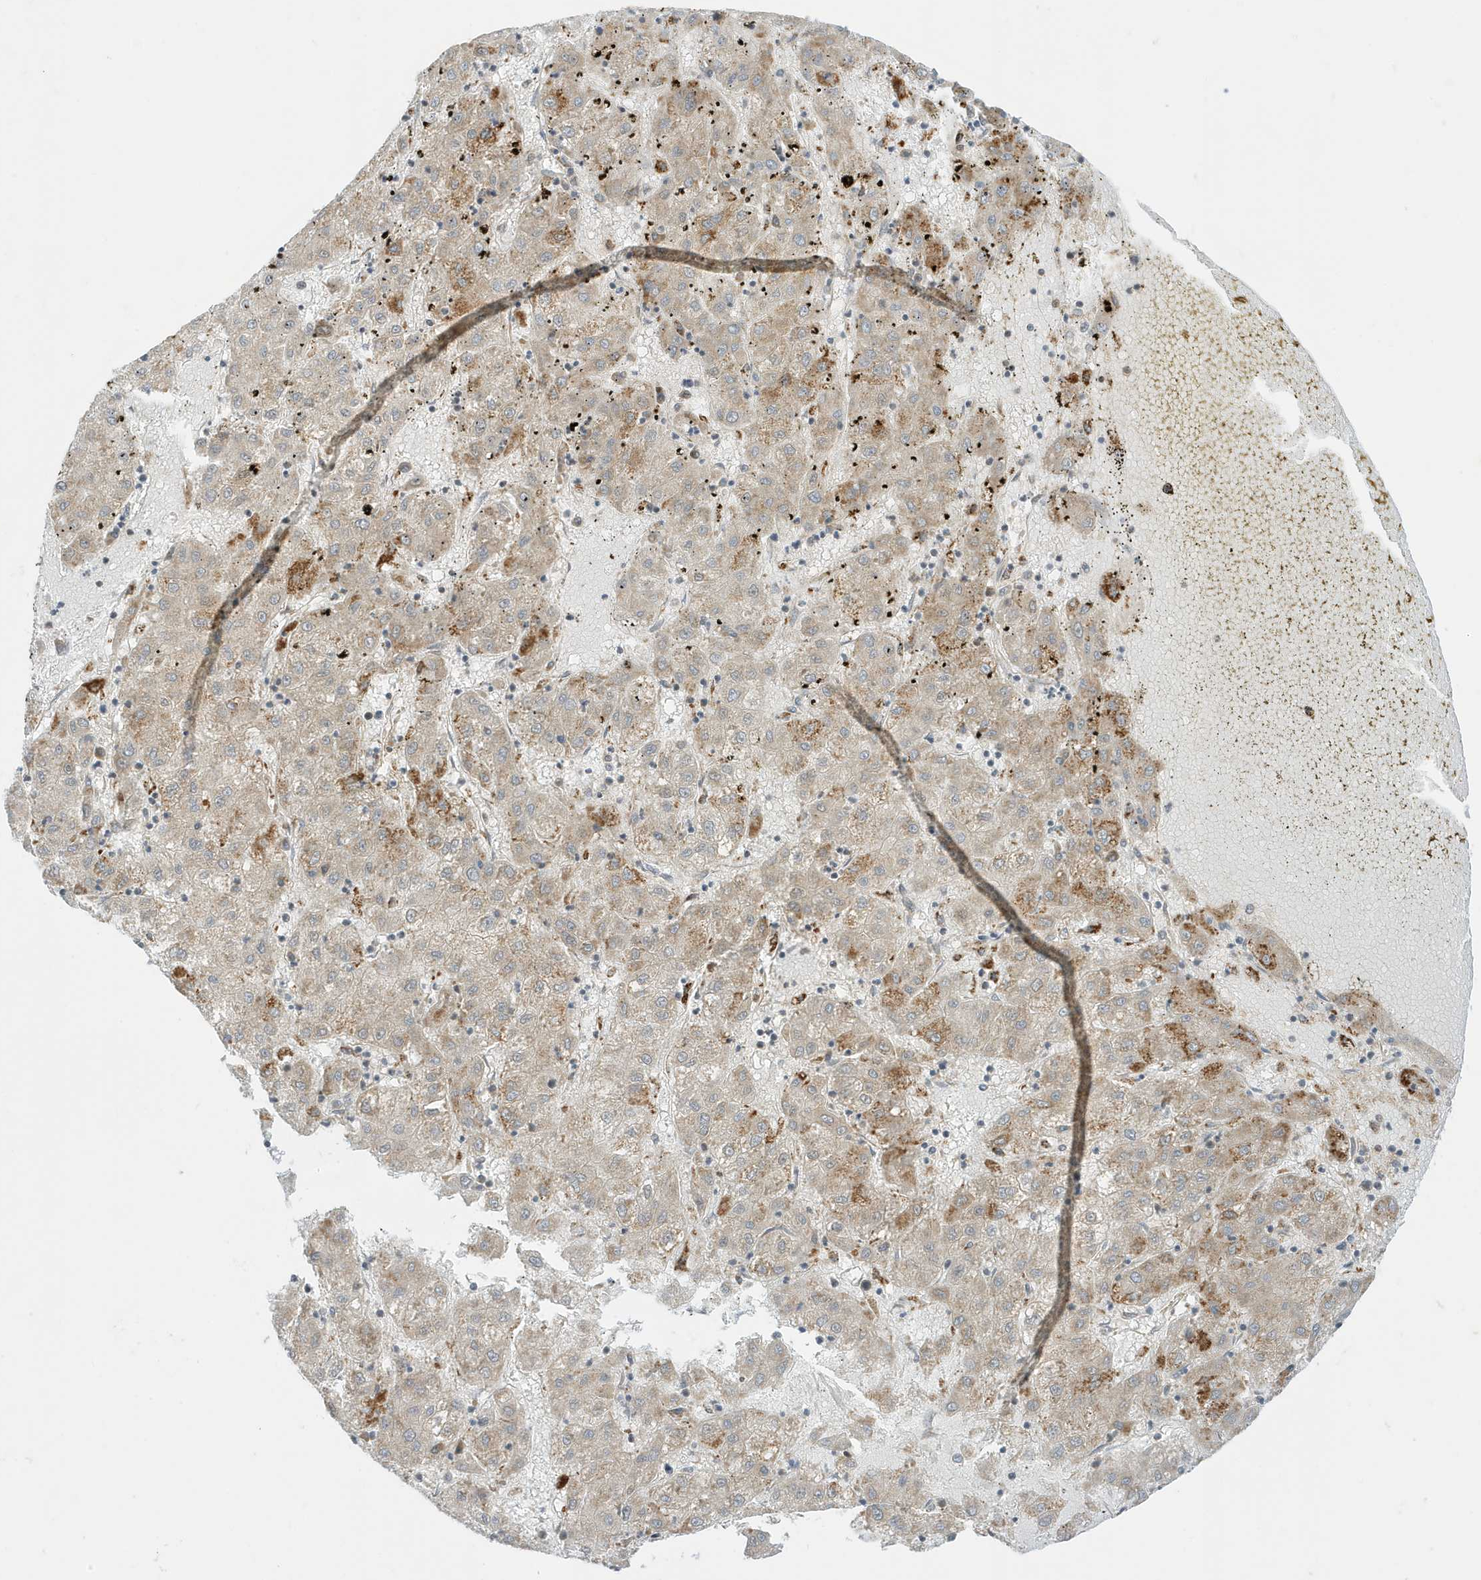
{"staining": {"intensity": "moderate", "quantity": "<25%", "location": "cytoplasmic/membranous"}, "tissue": "liver cancer", "cell_type": "Tumor cells", "image_type": "cancer", "snomed": [{"axis": "morphology", "description": "Carcinoma, Hepatocellular, NOS"}, {"axis": "topography", "description": "Liver"}], "caption": "Liver cancer (hepatocellular carcinoma) stained with a brown dye shows moderate cytoplasmic/membranous positive staining in about <25% of tumor cells.", "gene": "DHX36", "patient": {"sex": "male", "age": 72}}